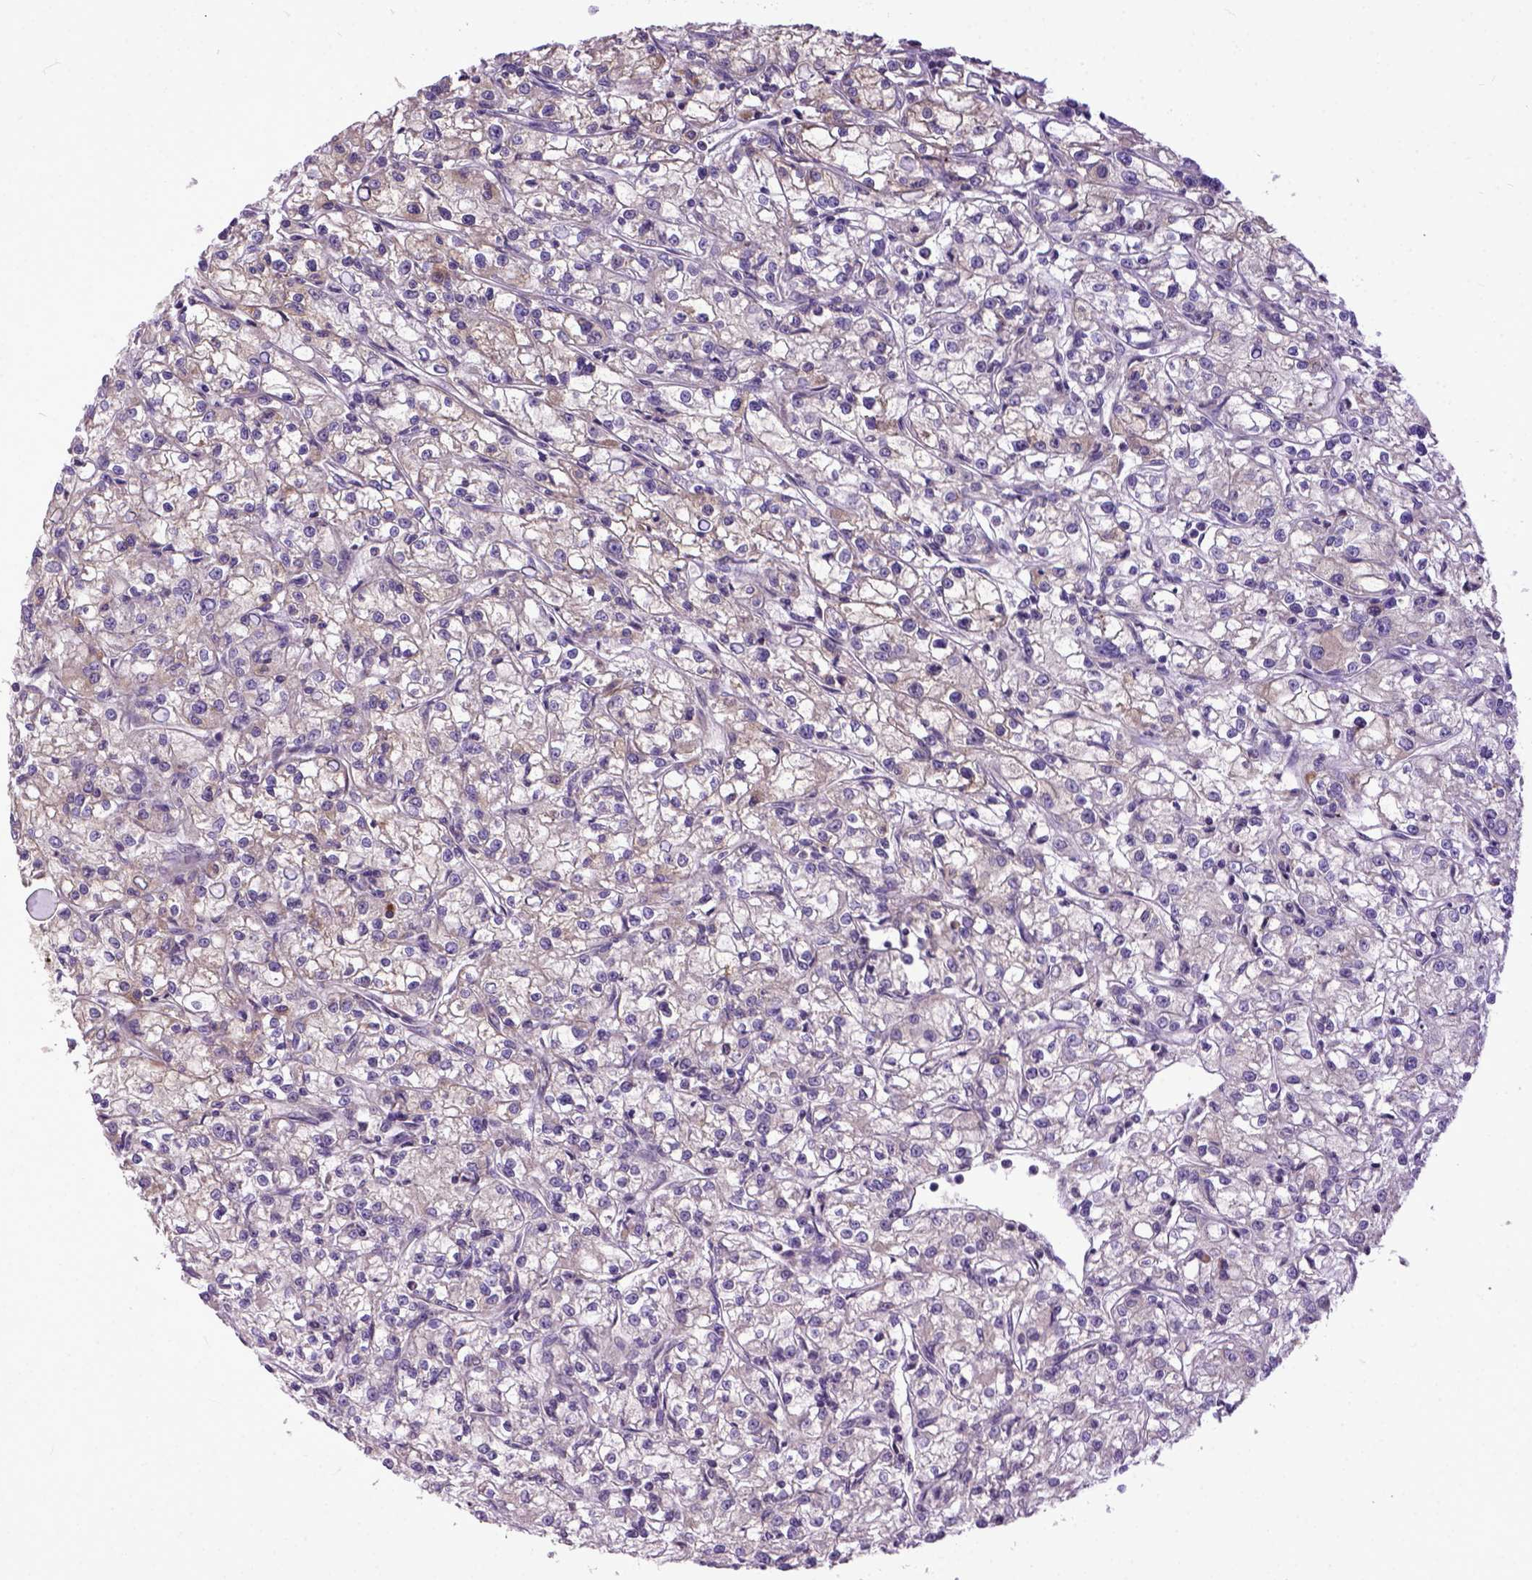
{"staining": {"intensity": "moderate", "quantity": "<25%", "location": "cytoplasmic/membranous"}, "tissue": "renal cancer", "cell_type": "Tumor cells", "image_type": "cancer", "snomed": [{"axis": "morphology", "description": "Adenocarcinoma, NOS"}, {"axis": "topography", "description": "Kidney"}], "caption": "A low amount of moderate cytoplasmic/membranous positivity is seen in approximately <25% of tumor cells in adenocarcinoma (renal) tissue. (DAB IHC with brightfield microscopy, high magnification).", "gene": "CPNE1", "patient": {"sex": "female", "age": 59}}